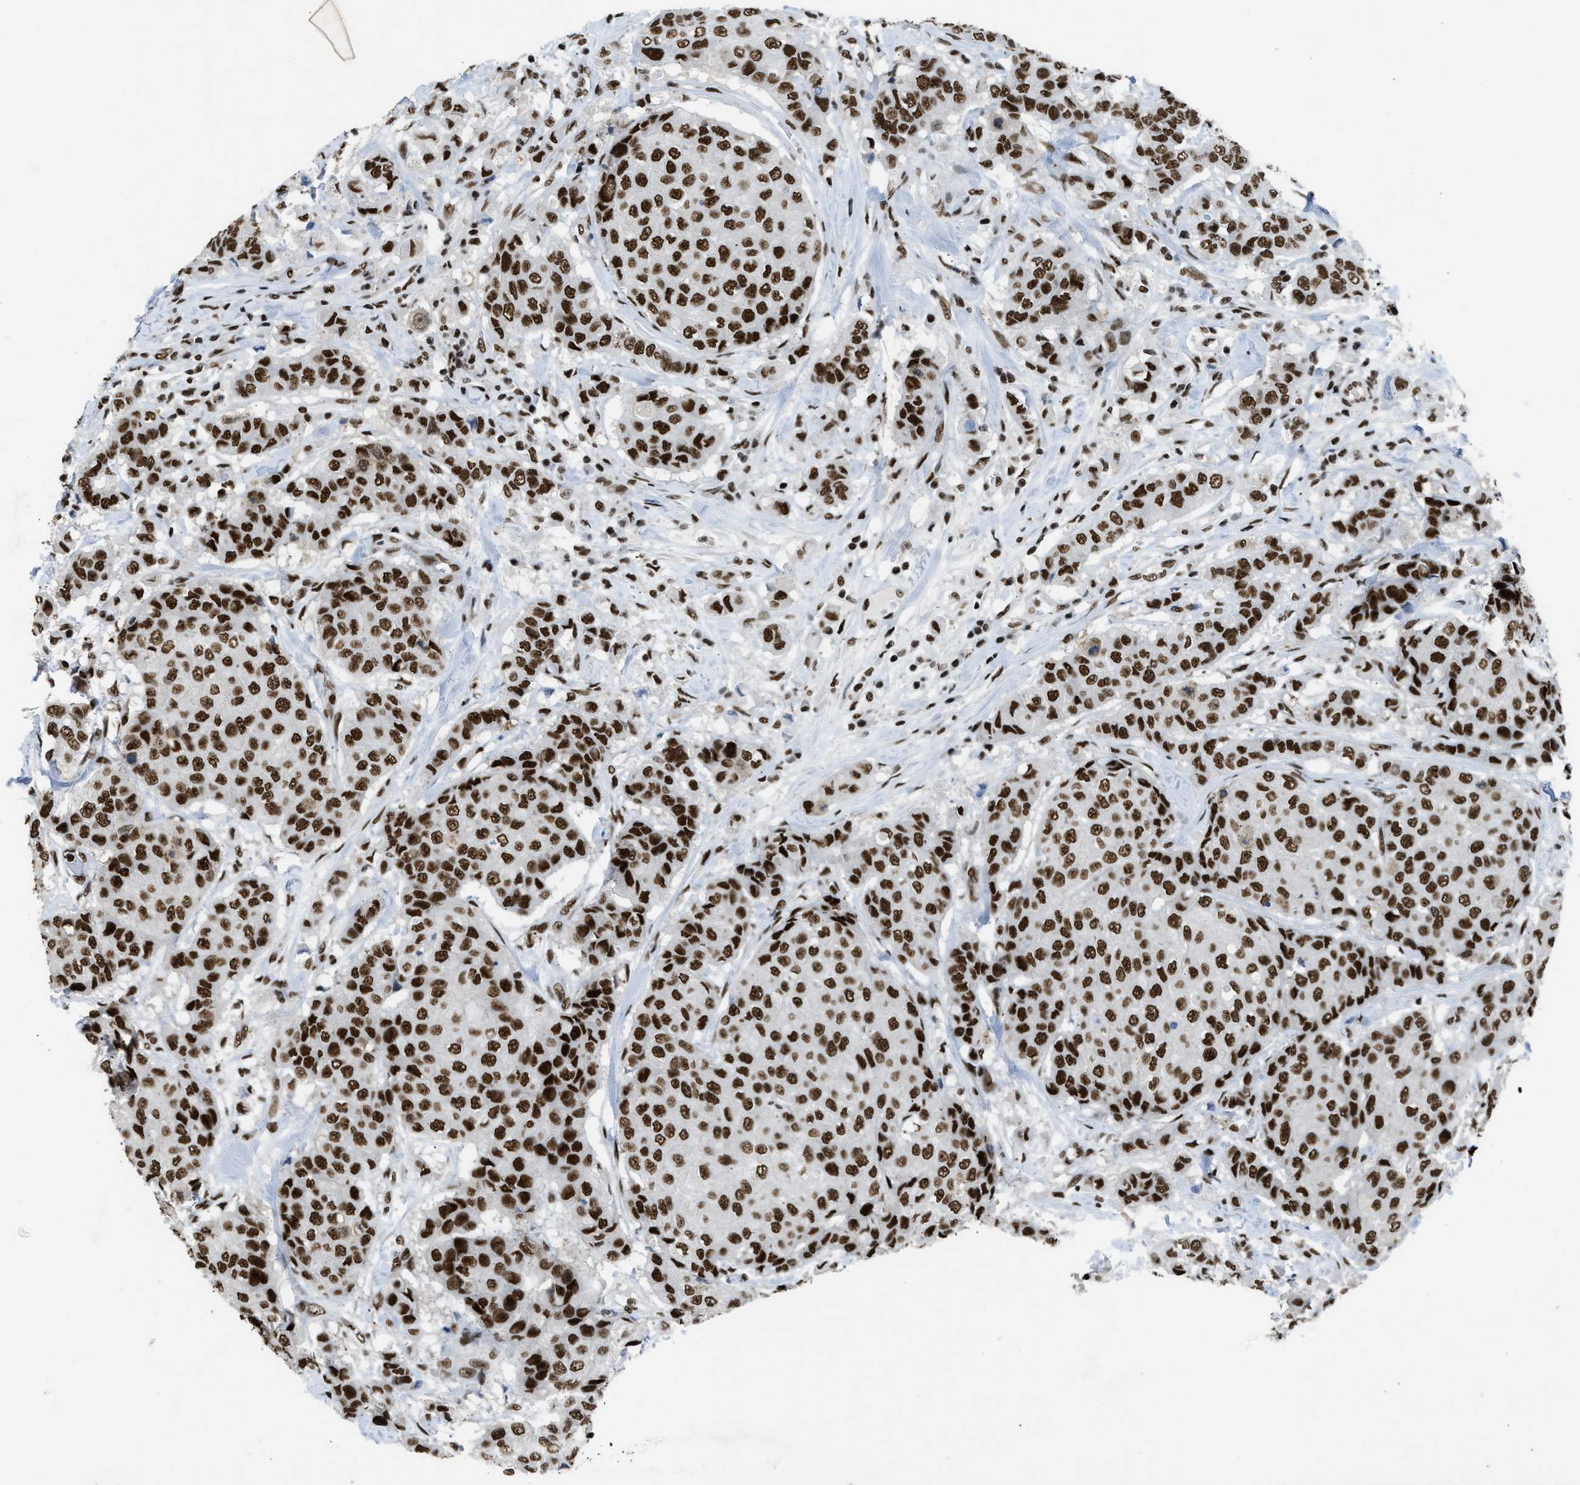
{"staining": {"intensity": "strong", "quantity": ">75%", "location": "nuclear"}, "tissue": "breast cancer", "cell_type": "Tumor cells", "image_type": "cancer", "snomed": [{"axis": "morphology", "description": "Duct carcinoma"}, {"axis": "topography", "description": "Breast"}], "caption": "Breast cancer (intraductal carcinoma) tissue demonstrates strong nuclear positivity in about >75% of tumor cells, visualized by immunohistochemistry.", "gene": "SCAF4", "patient": {"sex": "female", "age": 27}}